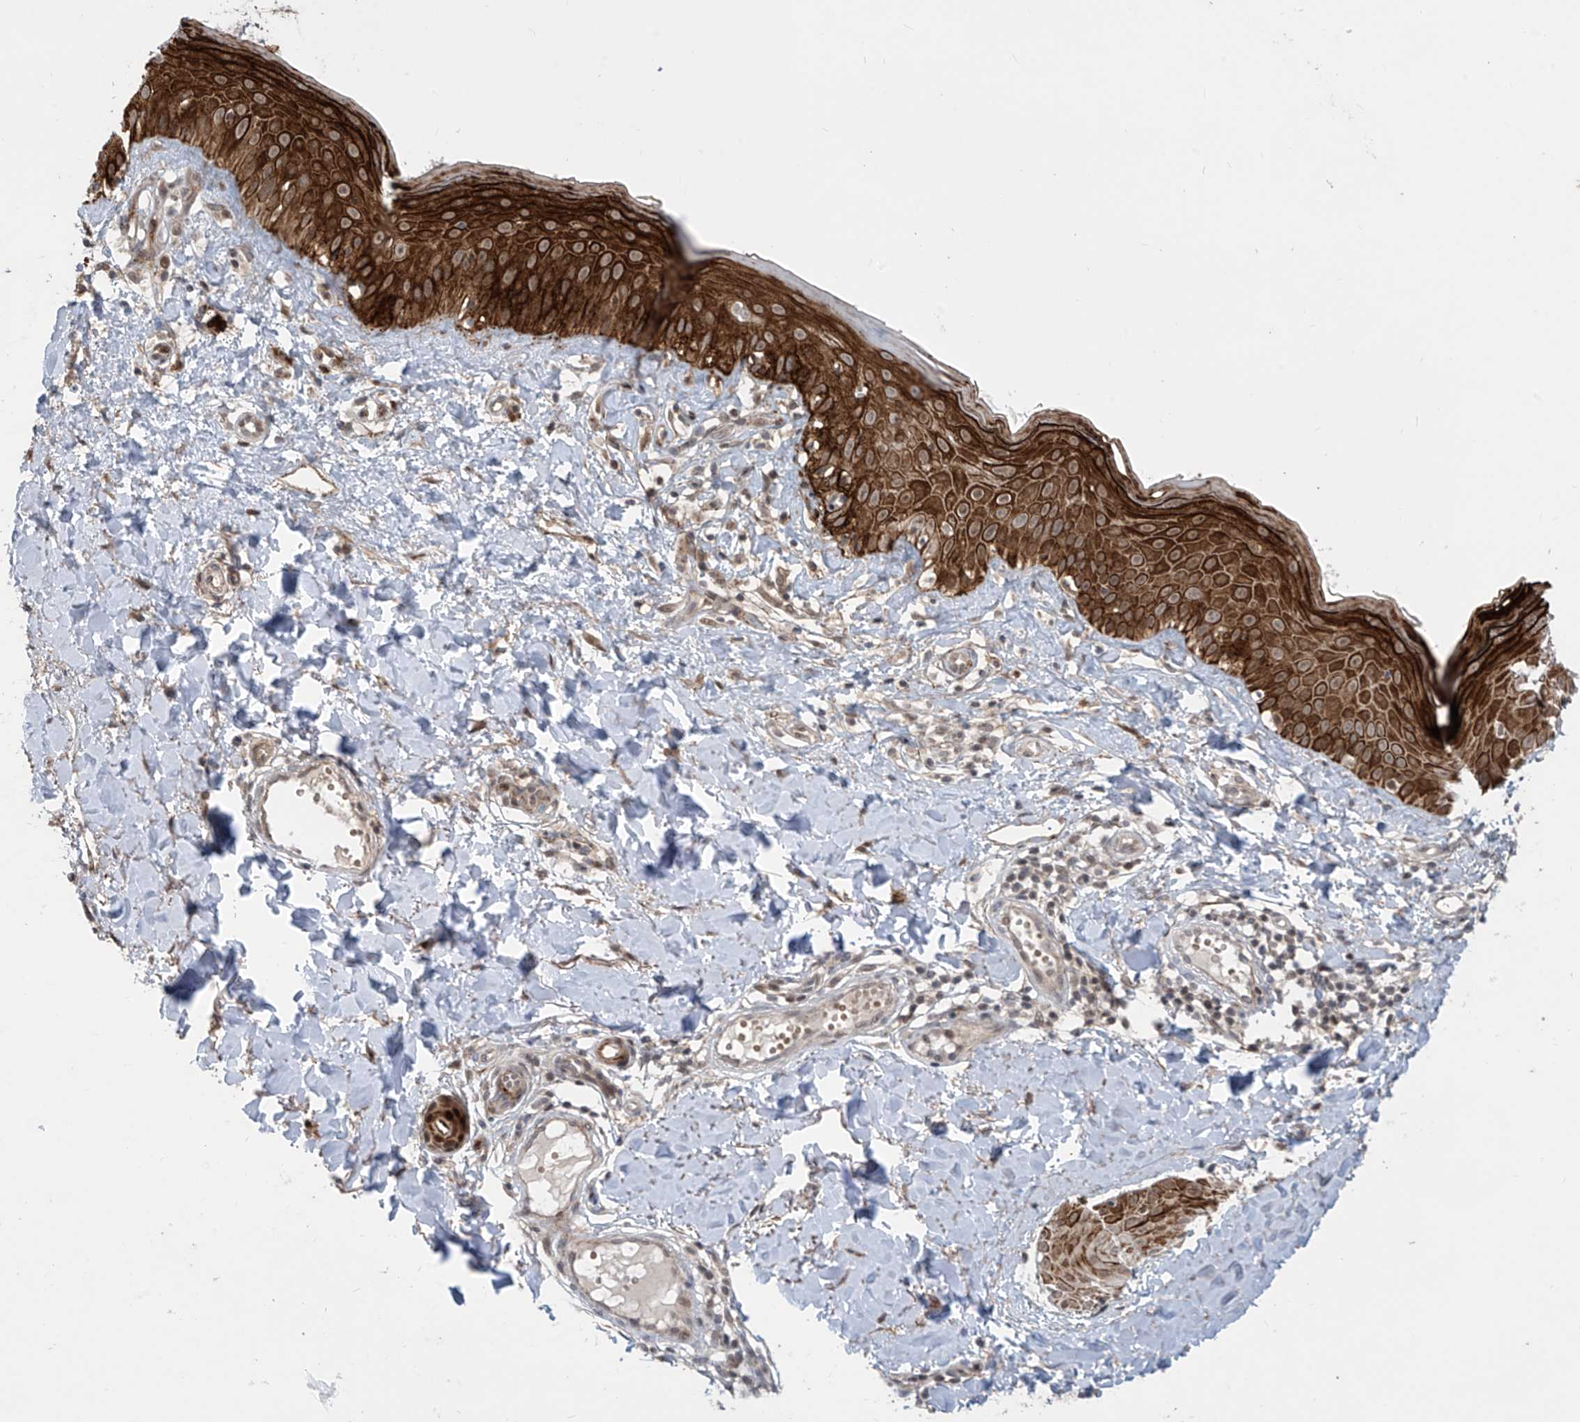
{"staining": {"intensity": "moderate", "quantity": ">75%", "location": "cytoplasmic/membranous"}, "tissue": "skin", "cell_type": "Fibroblasts", "image_type": "normal", "snomed": [{"axis": "morphology", "description": "Normal tissue, NOS"}, {"axis": "topography", "description": "Skin"}], "caption": "Immunohistochemical staining of unremarkable skin exhibits medium levels of moderate cytoplasmic/membranous expression in about >75% of fibroblasts. (Brightfield microscopy of DAB IHC at high magnification).", "gene": "LAGE3", "patient": {"sex": "male", "age": 52}}